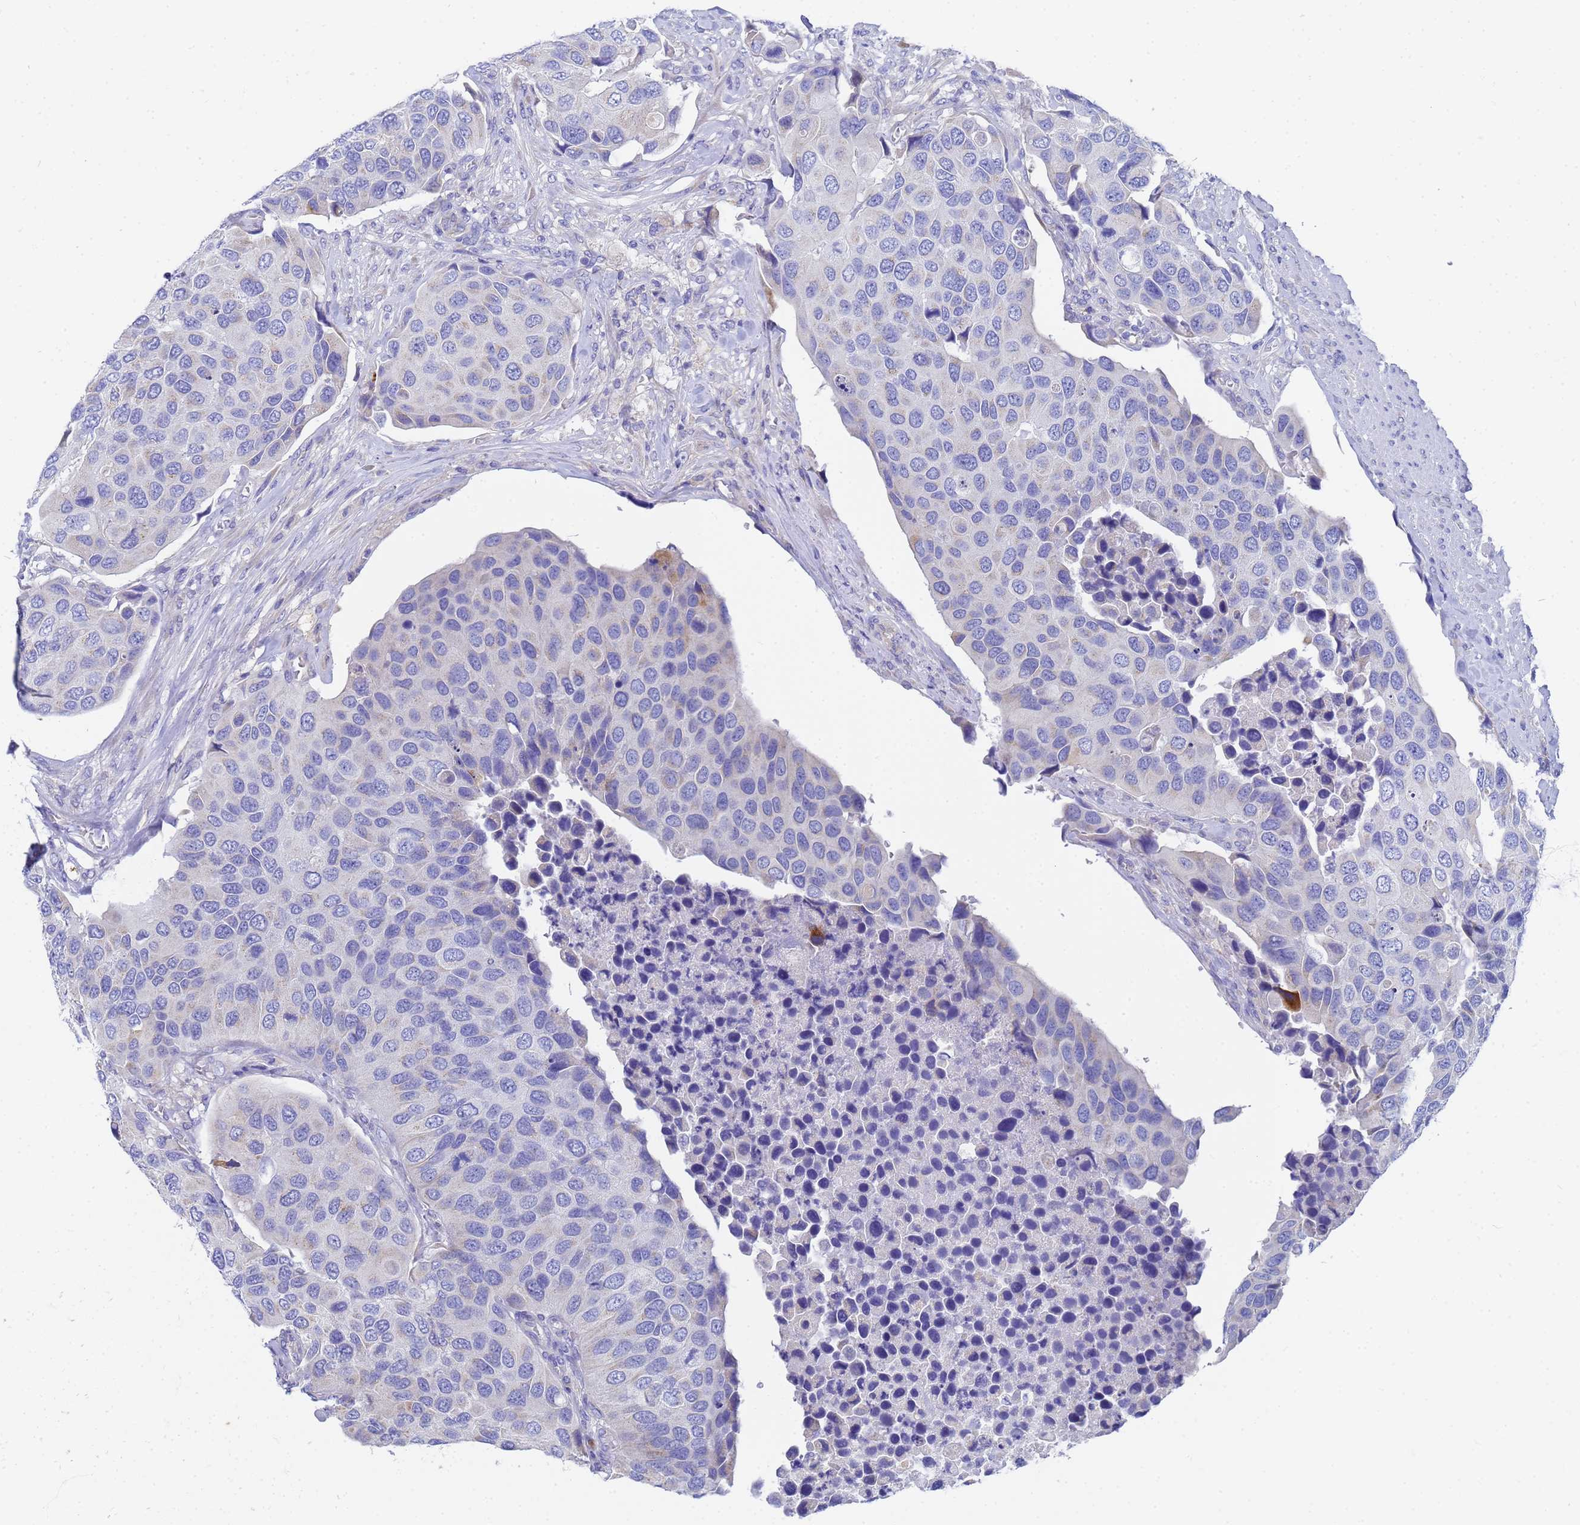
{"staining": {"intensity": "negative", "quantity": "none", "location": "none"}, "tissue": "urothelial cancer", "cell_type": "Tumor cells", "image_type": "cancer", "snomed": [{"axis": "morphology", "description": "Urothelial carcinoma, High grade"}, {"axis": "topography", "description": "Urinary bladder"}], "caption": "High power microscopy micrograph of an immunohistochemistry (IHC) image of urothelial cancer, revealing no significant positivity in tumor cells. (DAB (3,3'-diaminobenzidine) immunohistochemistry visualized using brightfield microscopy, high magnification).", "gene": "TM4SF4", "patient": {"sex": "male", "age": 74}}